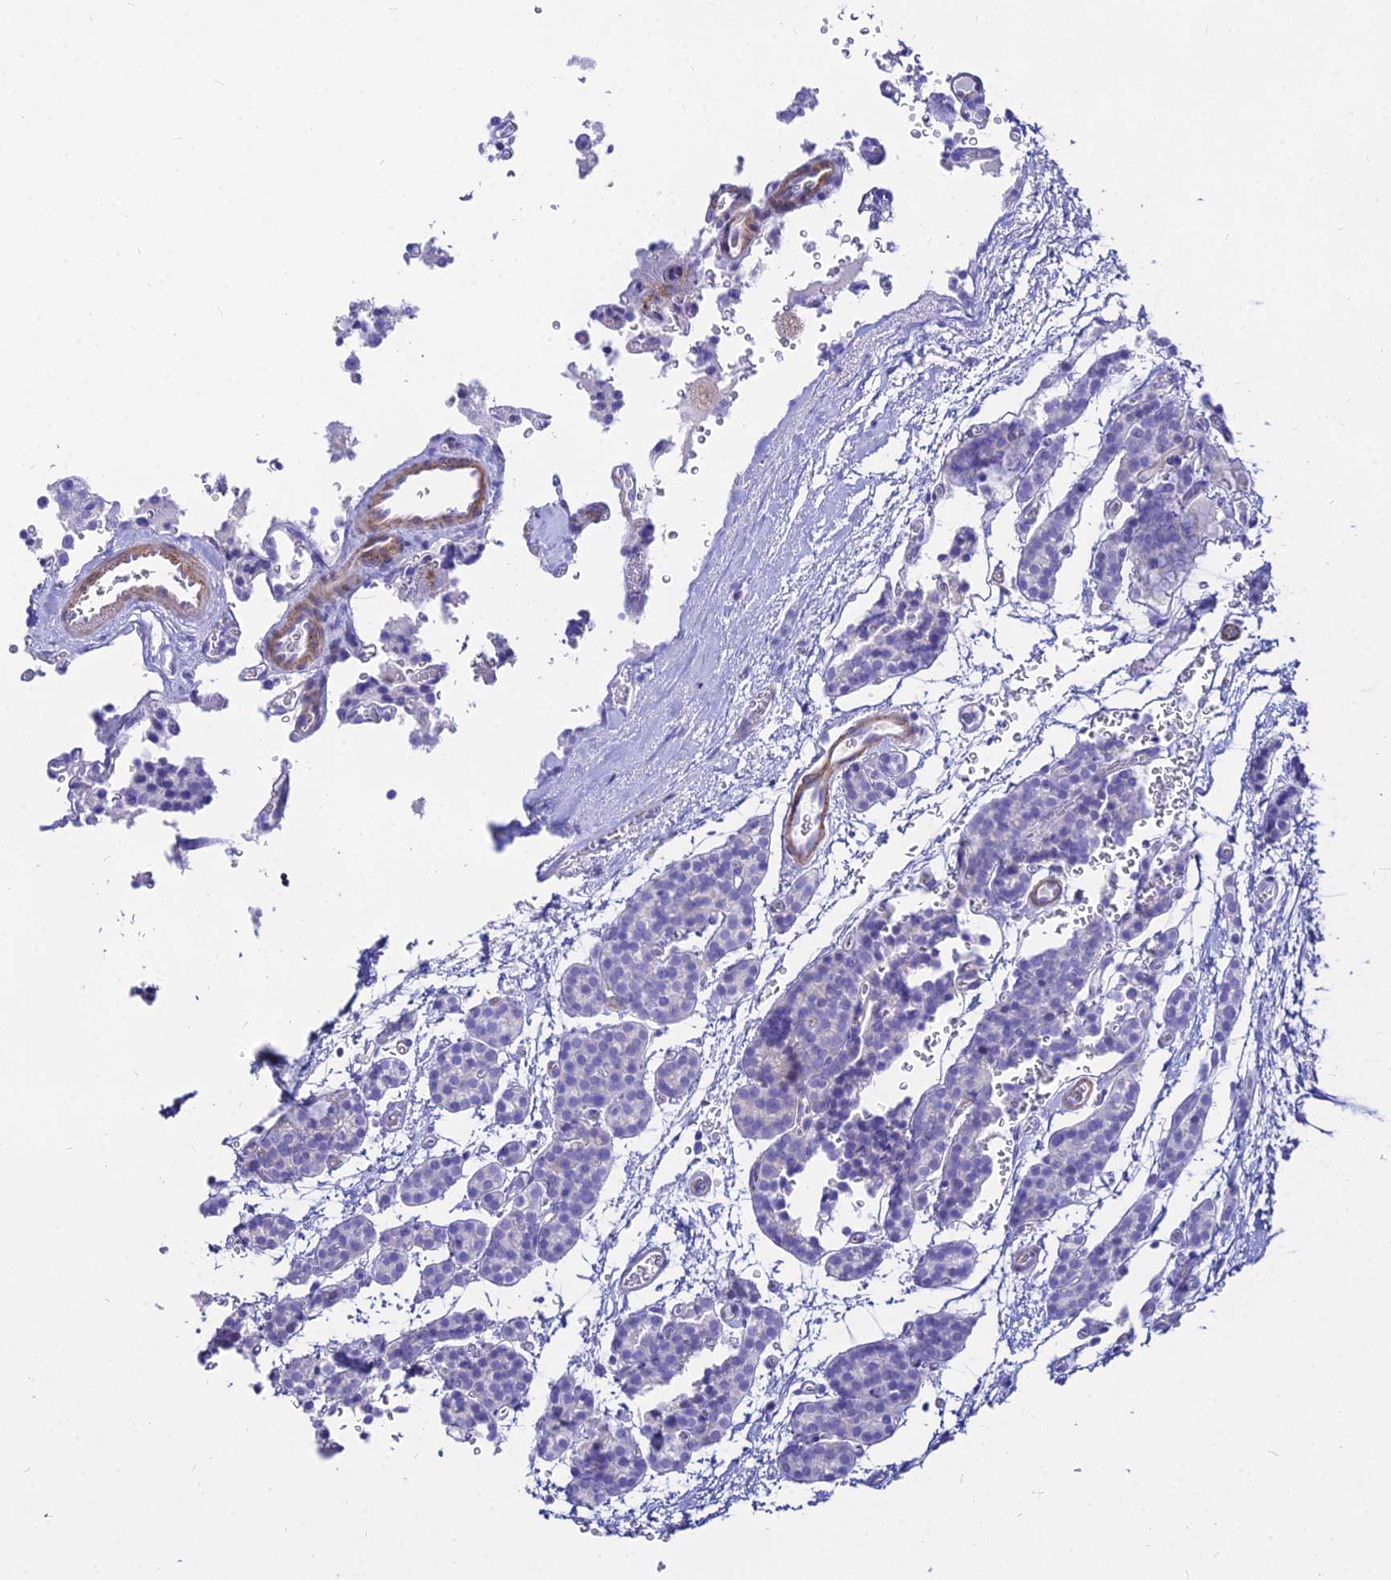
{"staining": {"intensity": "negative", "quantity": "none", "location": "none"}, "tissue": "parathyroid gland", "cell_type": "Glandular cells", "image_type": "normal", "snomed": [{"axis": "morphology", "description": "Normal tissue, NOS"}, {"axis": "topography", "description": "Parathyroid gland"}], "caption": "High magnification brightfield microscopy of unremarkable parathyroid gland stained with DAB (3,3'-diaminobenzidine) (brown) and counterstained with hematoxylin (blue): glandular cells show no significant expression. (Brightfield microscopy of DAB (3,3'-diaminobenzidine) immunohistochemistry (IHC) at high magnification).", "gene": "DLX1", "patient": {"sex": "female", "age": 64}}